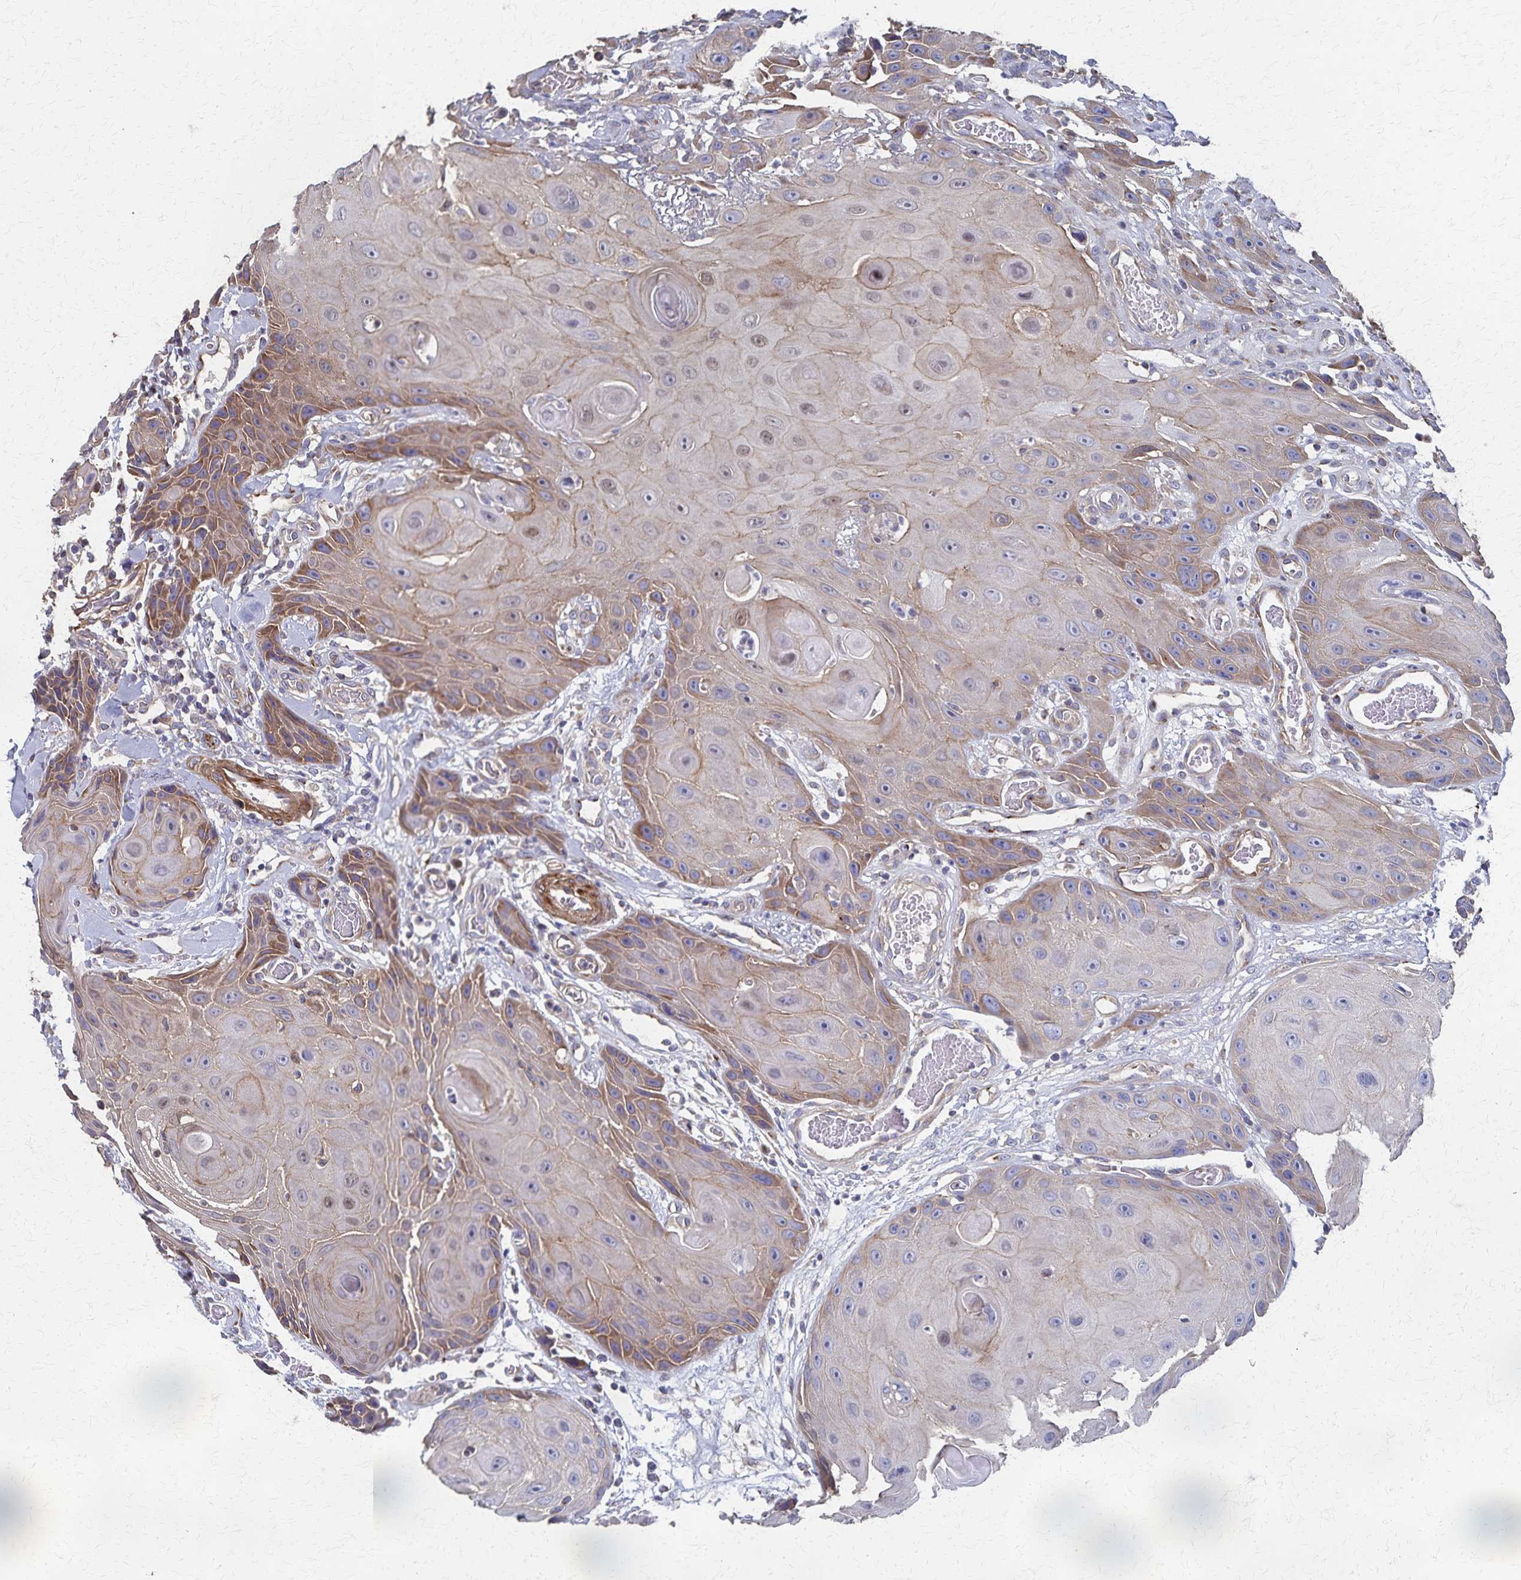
{"staining": {"intensity": "moderate", "quantity": "<25%", "location": "cytoplasmic/membranous,nuclear"}, "tissue": "head and neck cancer", "cell_type": "Tumor cells", "image_type": "cancer", "snomed": [{"axis": "morphology", "description": "Squamous cell carcinoma, NOS"}, {"axis": "topography", "description": "Oral tissue"}, {"axis": "topography", "description": "Head-Neck"}], "caption": "The photomicrograph reveals staining of head and neck squamous cell carcinoma, revealing moderate cytoplasmic/membranous and nuclear protein positivity (brown color) within tumor cells.", "gene": "PGAP2", "patient": {"sex": "male", "age": 49}}